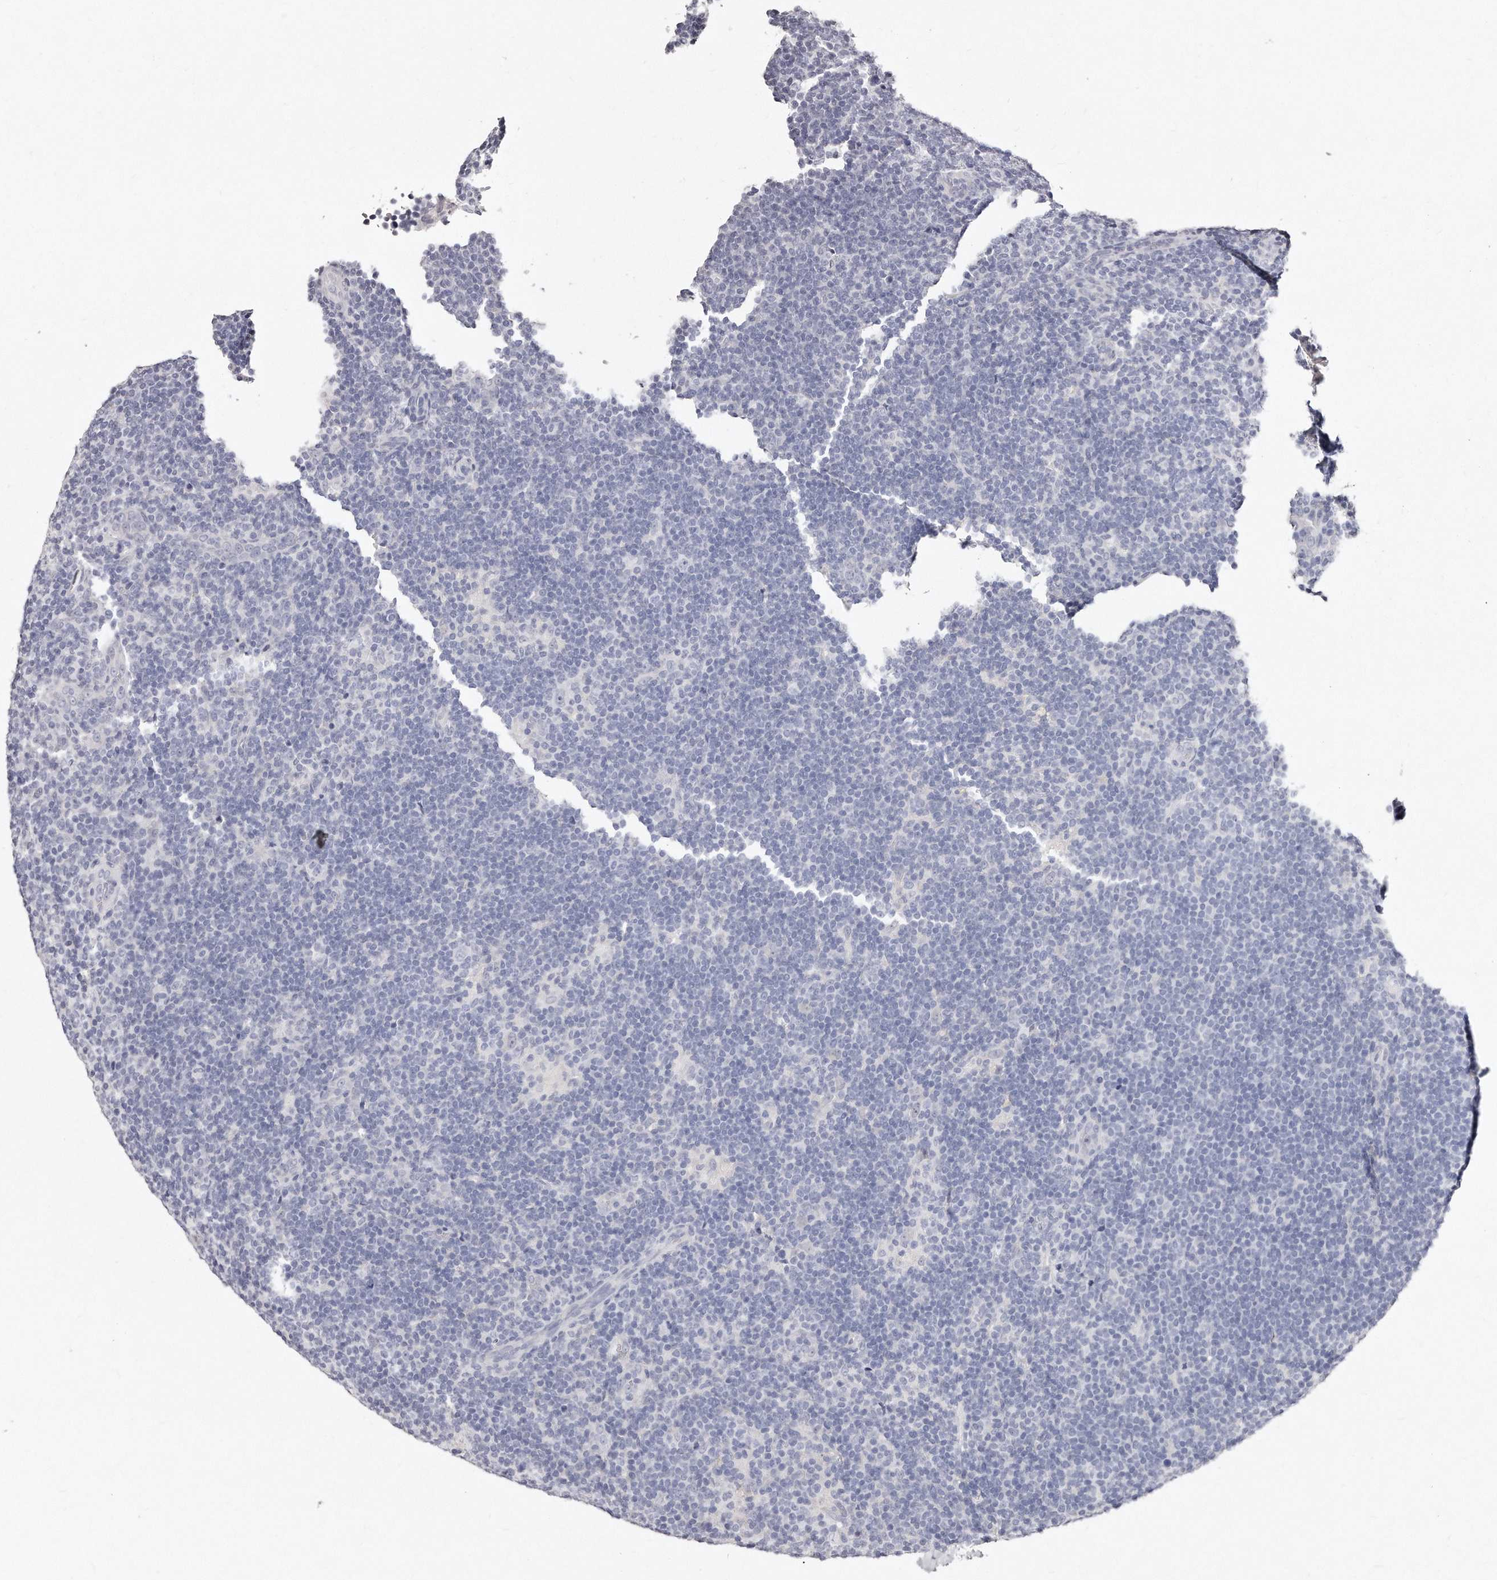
{"staining": {"intensity": "negative", "quantity": "none", "location": "none"}, "tissue": "lymphoma", "cell_type": "Tumor cells", "image_type": "cancer", "snomed": [{"axis": "morphology", "description": "Hodgkin's disease, NOS"}, {"axis": "topography", "description": "Lymph node"}], "caption": "Tumor cells are negative for protein expression in human Hodgkin's disease.", "gene": "GDA", "patient": {"sex": "female", "age": 57}}